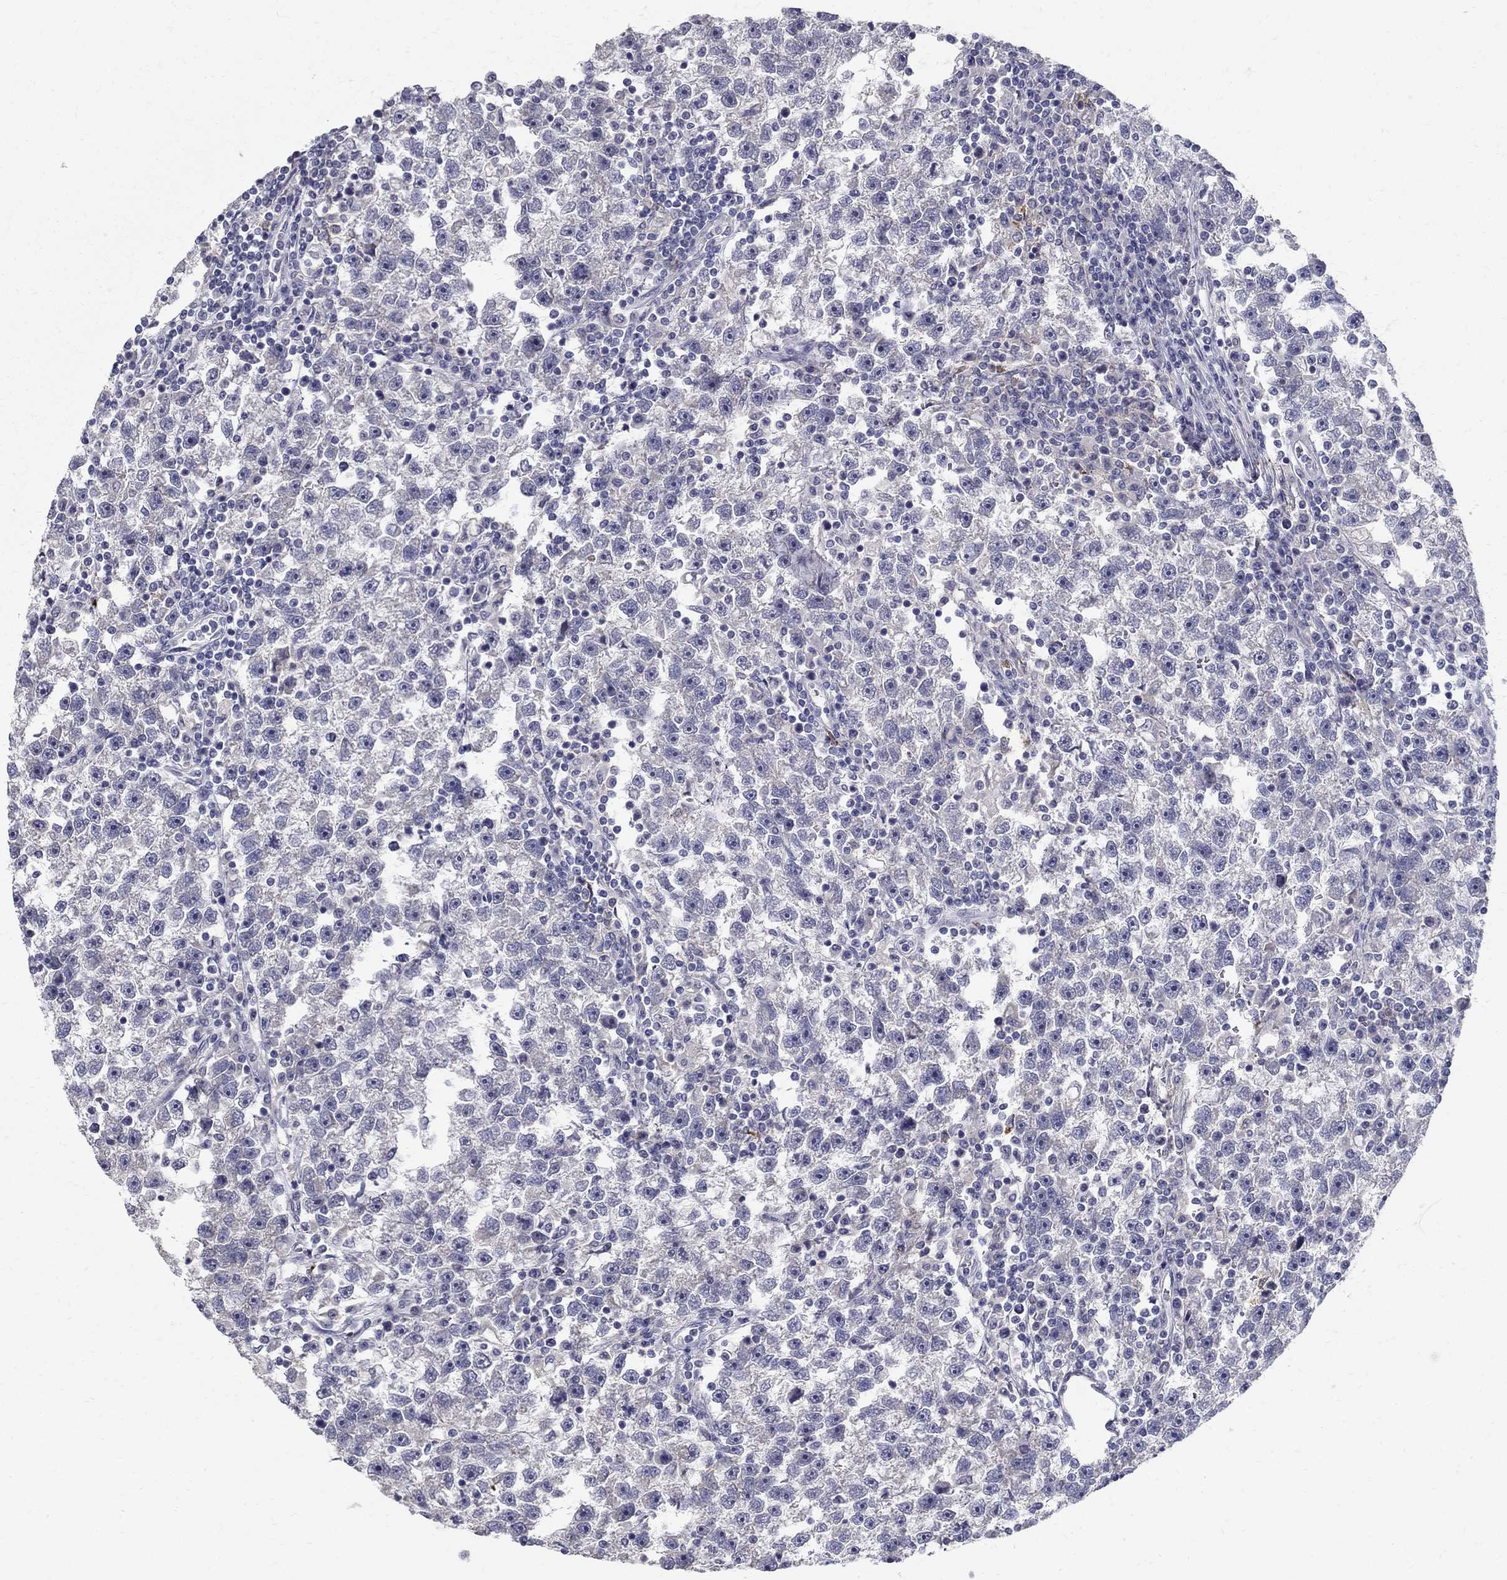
{"staining": {"intensity": "negative", "quantity": "none", "location": "none"}, "tissue": "testis cancer", "cell_type": "Tumor cells", "image_type": "cancer", "snomed": [{"axis": "morphology", "description": "Seminoma, NOS"}, {"axis": "topography", "description": "Testis"}], "caption": "This is an IHC micrograph of human testis cancer. There is no expression in tumor cells.", "gene": "TP53TG5", "patient": {"sex": "male", "age": 47}}